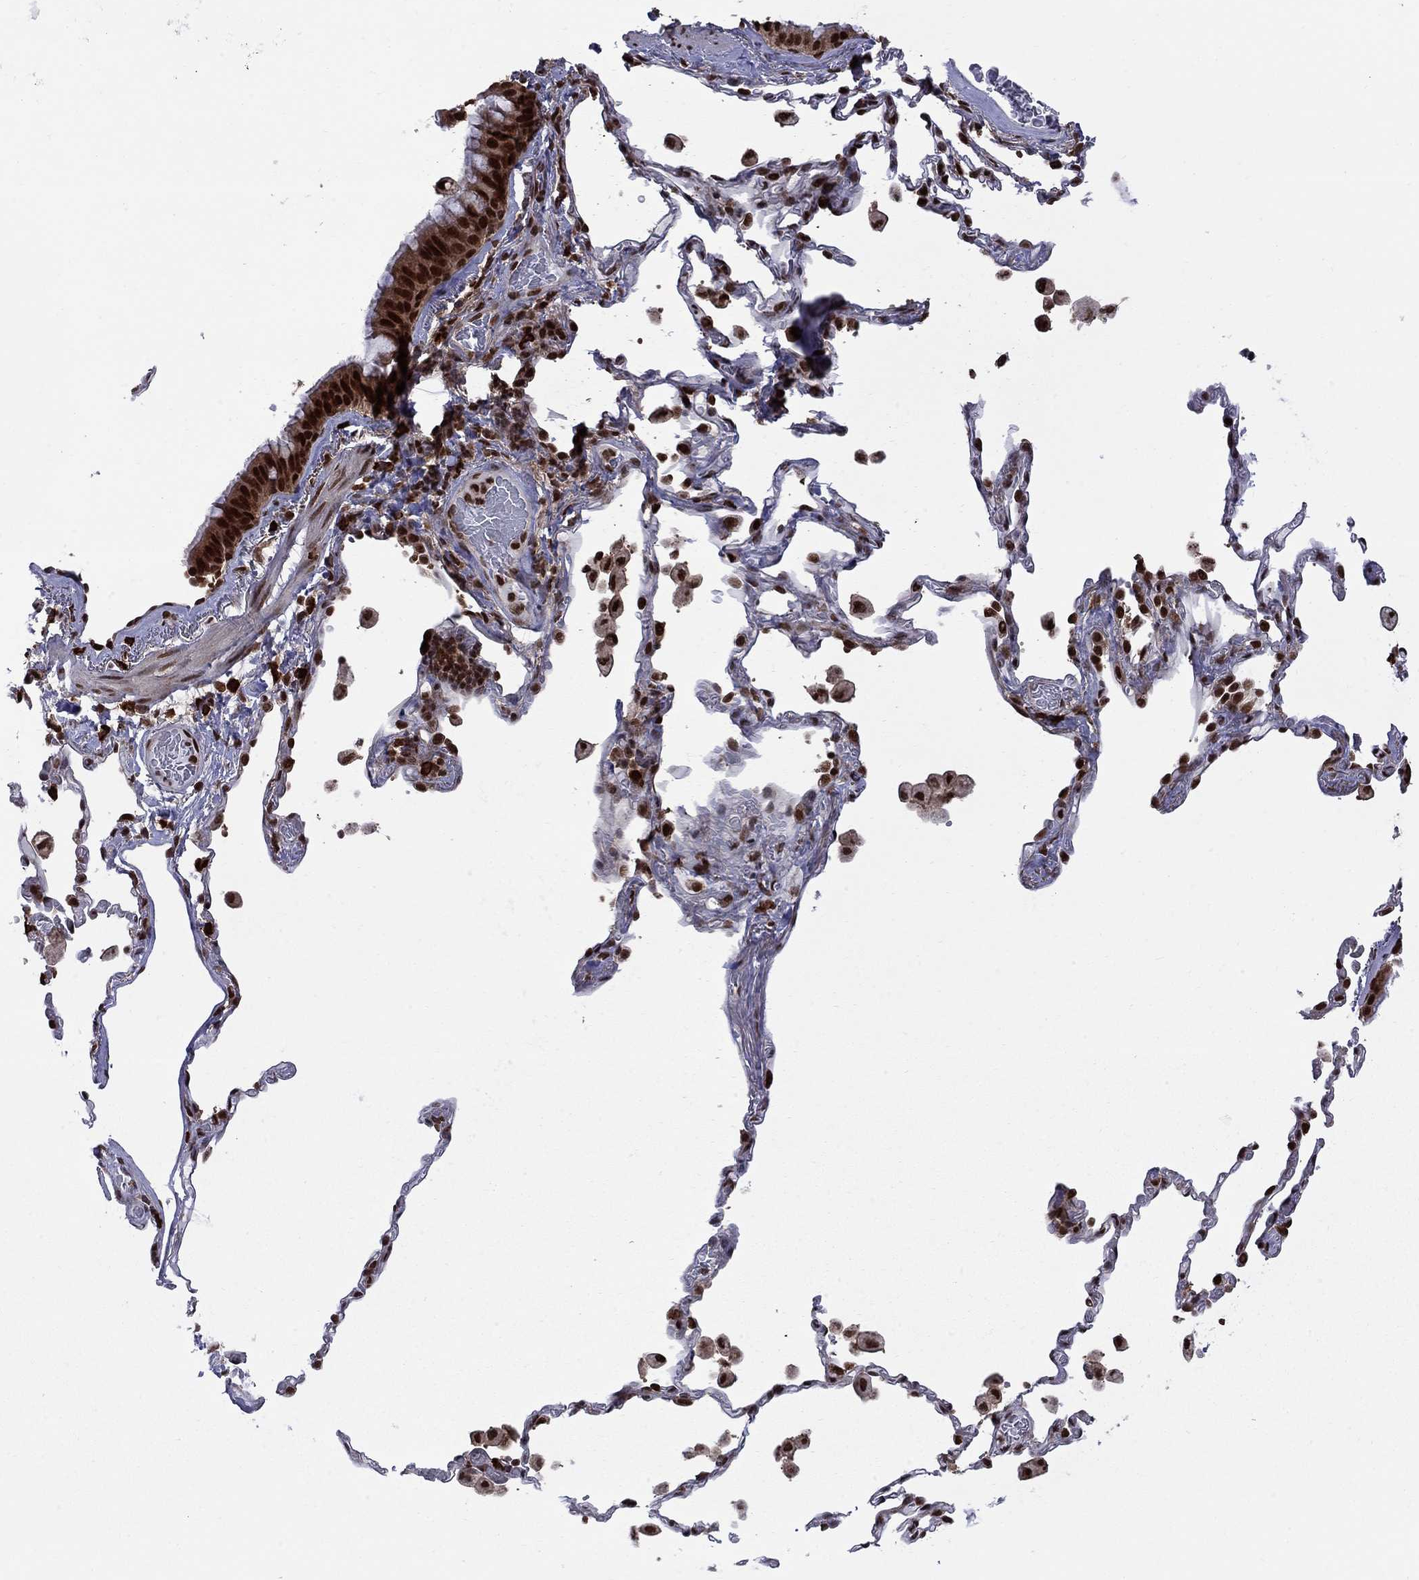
{"staining": {"intensity": "strong", "quantity": ">75%", "location": "nuclear"}, "tissue": "bronchus", "cell_type": "Respiratory epithelial cells", "image_type": "normal", "snomed": [{"axis": "morphology", "description": "Normal tissue, NOS"}, {"axis": "topography", "description": "Bronchus"}, {"axis": "topography", "description": "Lung"}], "caption": "Immunohistochemical staining of benign human bronchus reveals high levels of strong nuclear staining in about >75% of respiratory epithelial cells.", "gene": "MED25", "patient": {"sex": "male", "age": 54}}